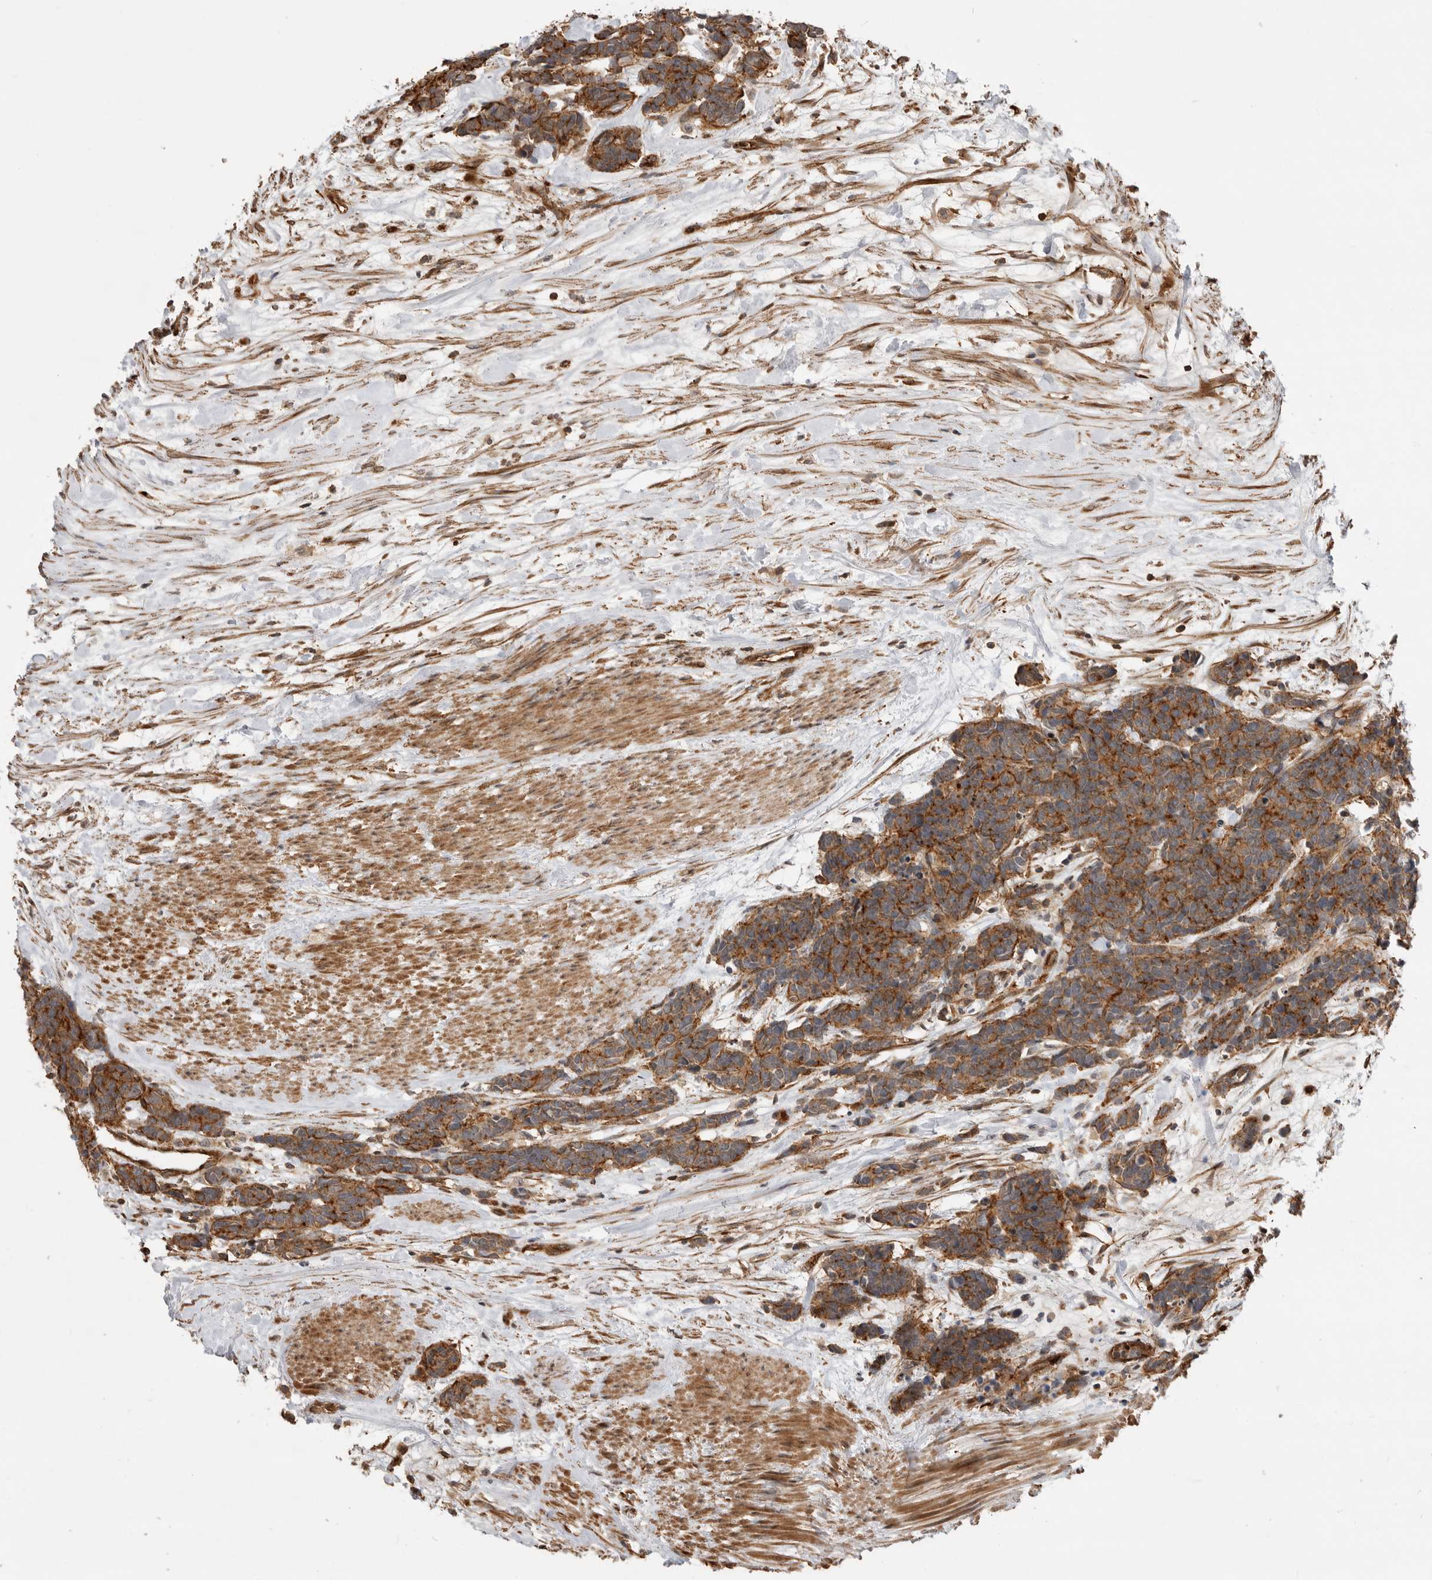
{"staining": {"intensity": "strong", "quantity": ">75%", "location": "cytoplasmic/membranous"}, "tissue": "carcinoid", "cell_type": "Tumor cells", "image_type": "cancer", "snomed": [{"axis": "morphology", "description": "Carcinoma, NOS"}, {"axis": "morphology", "description": "Carcinoid, malignant, NOS"}, {"axis": "topography", "description": "Urinary bladder"}], "caption": "IHC micrograph of neoplastic tissue: carcinoid stained using immunohistochemistry (IHC) exhibits high levels of strong protein expression localized specifically in the cytoplasmic/membranous of tumor cells, appearing as a cytoplasmic/membranous brown color.", "gene": "GPATCH2", "patient": {"sex": "male", "age": 57}}